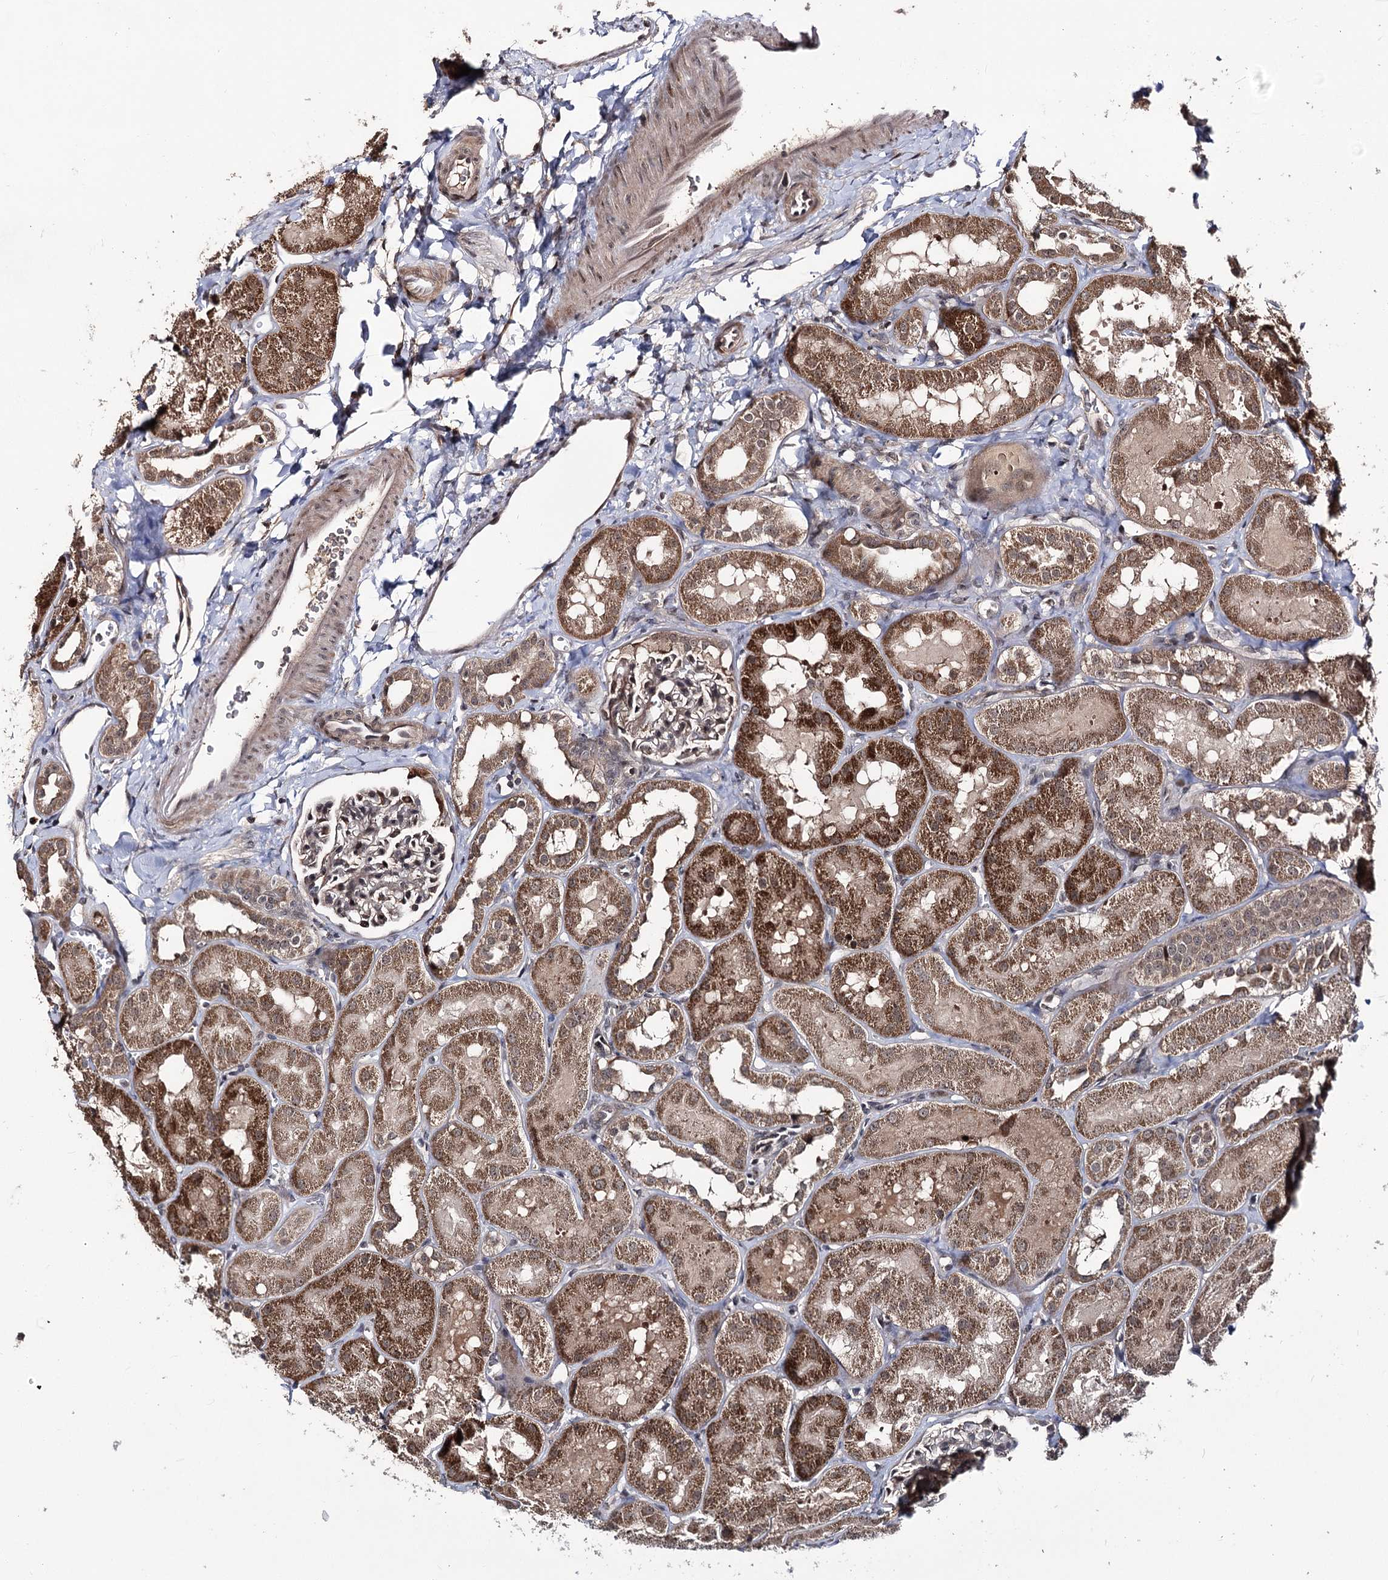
{"staining": {"intensity": "moderate", "quantity": "<25%", "location": "cytoplasmic/membranous"}, "tissue": "kidney", "cell_type": "Cells in glomeruli", "image_type": "normal", "snomed": [{"axis": "morphology", "description": "Normal tissue, NOS"}, {"axis": "topography", "description": "Kidney"}, {"axis": "topography", "description": "Urinary bladder"}], "caption": "Cells in glomeruli display low levels of moderate cytoplasmic/membranous positivity in approximately <25% of cells in benign human kidney. (DAB IHC with brightfield microscopy, high magnification).", "gene": "FAM53B", "patient": {"sex": "male", "age": 16}}